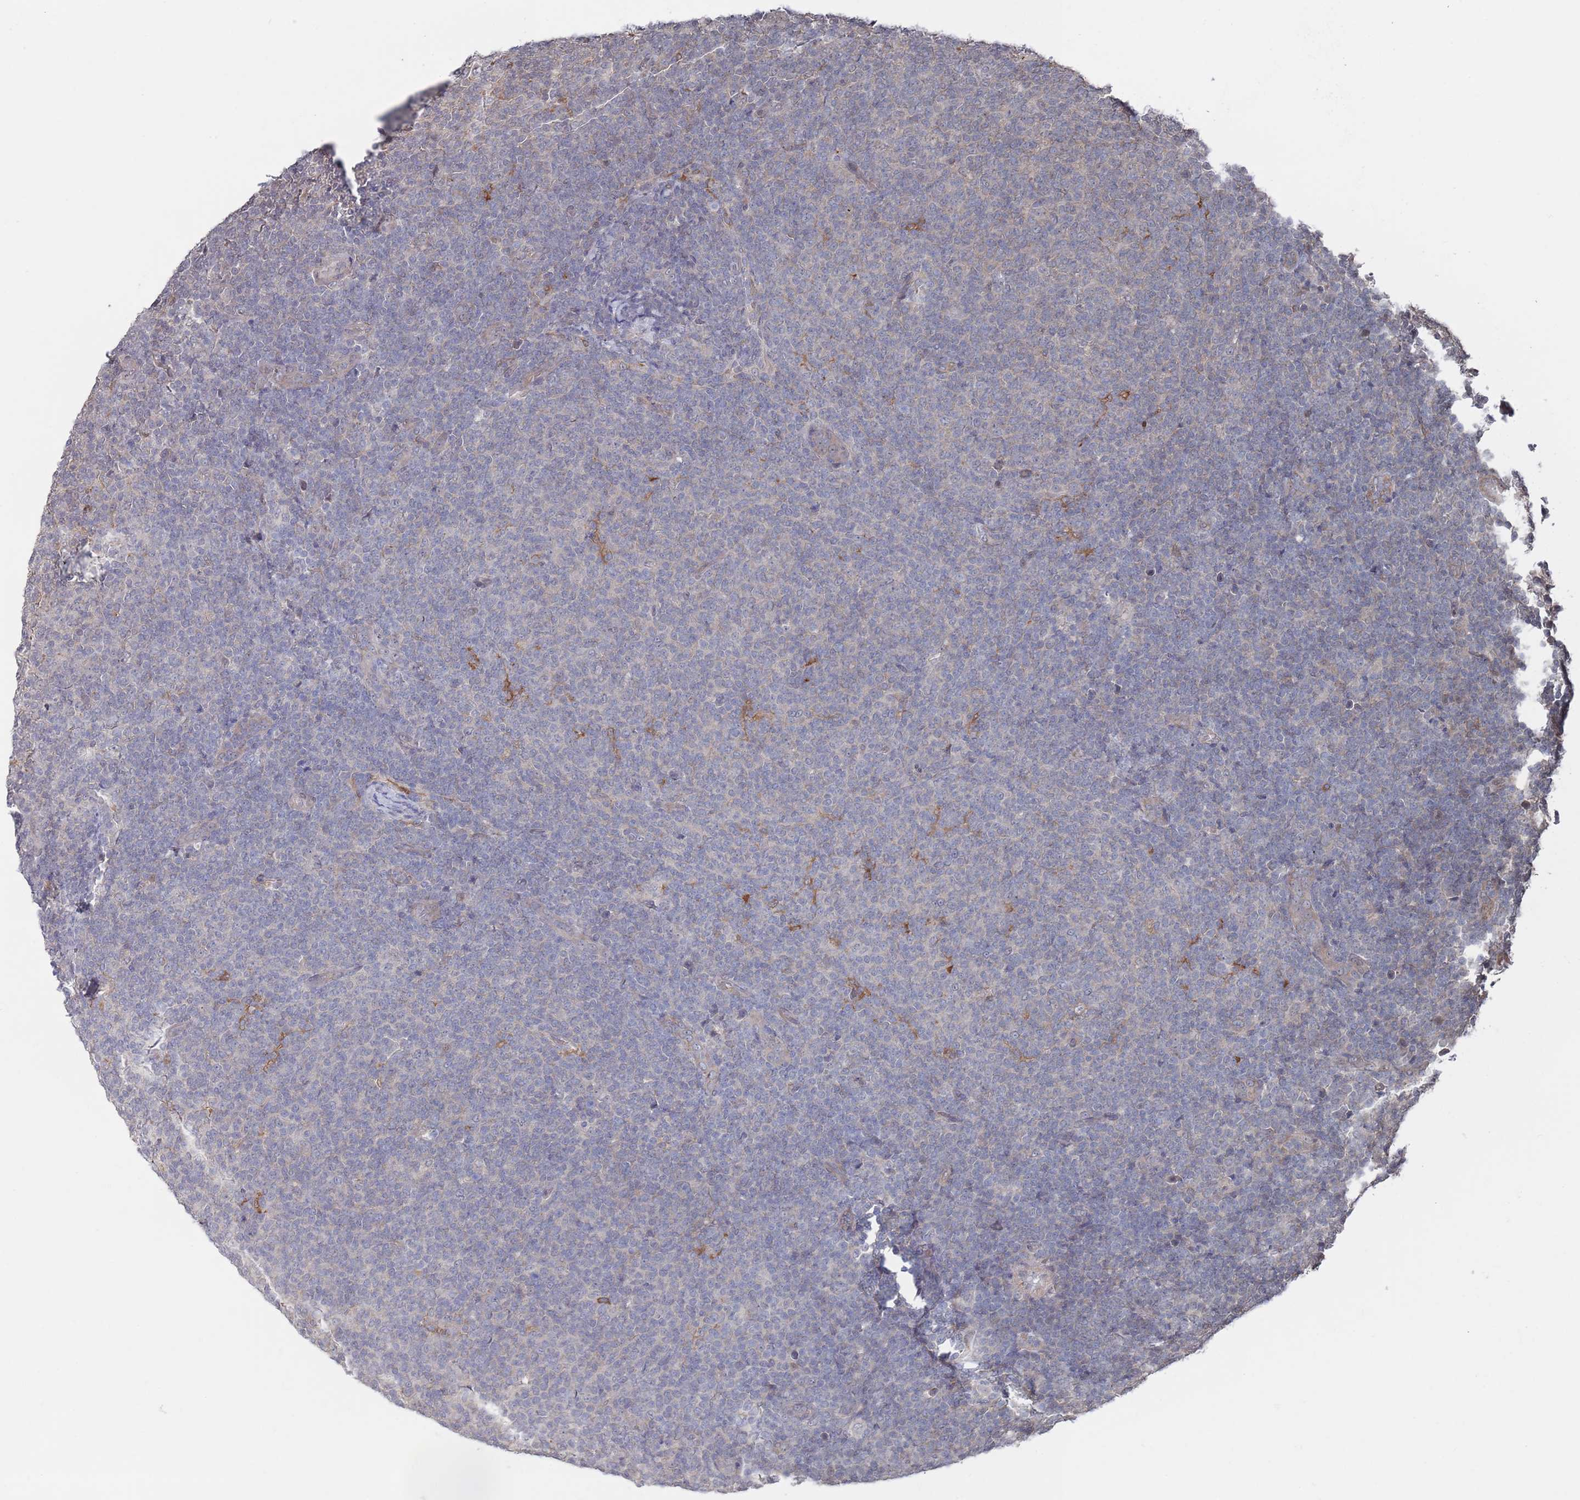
{"staining": {"intensity": "negative", "quantity": "none", "location": "none"}, "tissue": "lymphoma", "cell_type": "Tumor cells", "image_type": "cancer", "snomed": [{"axis": "morphology", "description": "Malignant lymphoma, non-Hodgkin's type, Low grade"}, {"axis": "topography", "description": "Lymph node"}], "caption": "Lymphoma was stained to show a protein in brown. There is no significant positivity in tumor cells.", "gene": "DGKD", "patient": {"sex": "male", "age": 66}}